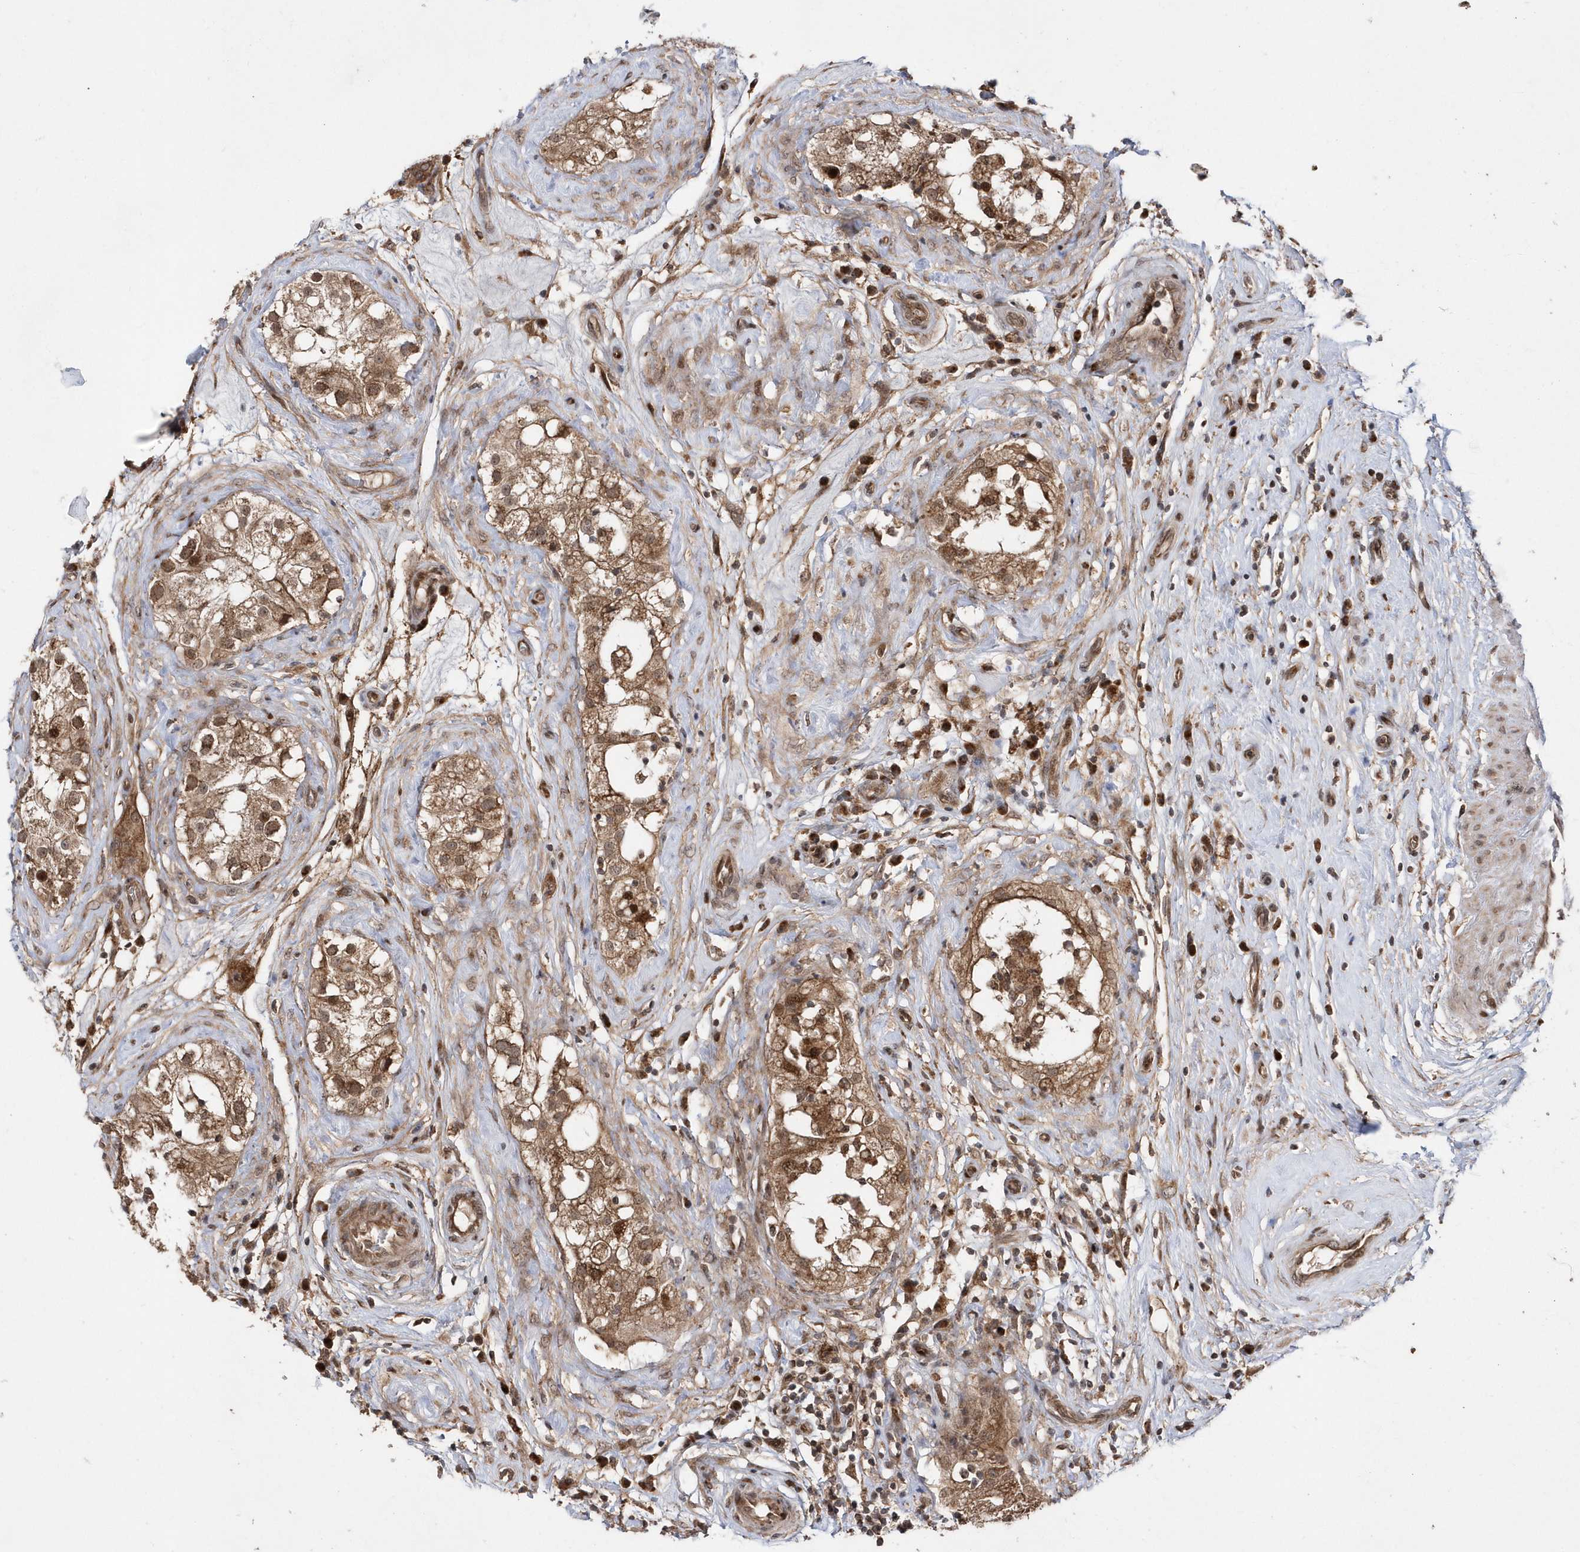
{"staining": {"intensity": "moderate", "quantity": ">75%", "location": "cytoplasmic/membranous,nuclear"}, "tissue": "testis", "cell_type": "Cells in seminiferous ducts", "image_type": "normal", "snomed": [{"axis": "morphology", "description": "Normal tissue, NOS"}, {"axis": "topography", "description": "Testis"}], "caption": "A medium amount of moderate cytoplasmic/membranous,nuclear positivity is present in approximately >75% of cells in seminiferous ducts in unremarkable testis.", "gene": "DALRD3", "patient": {"sex": "male", "age": 84}}